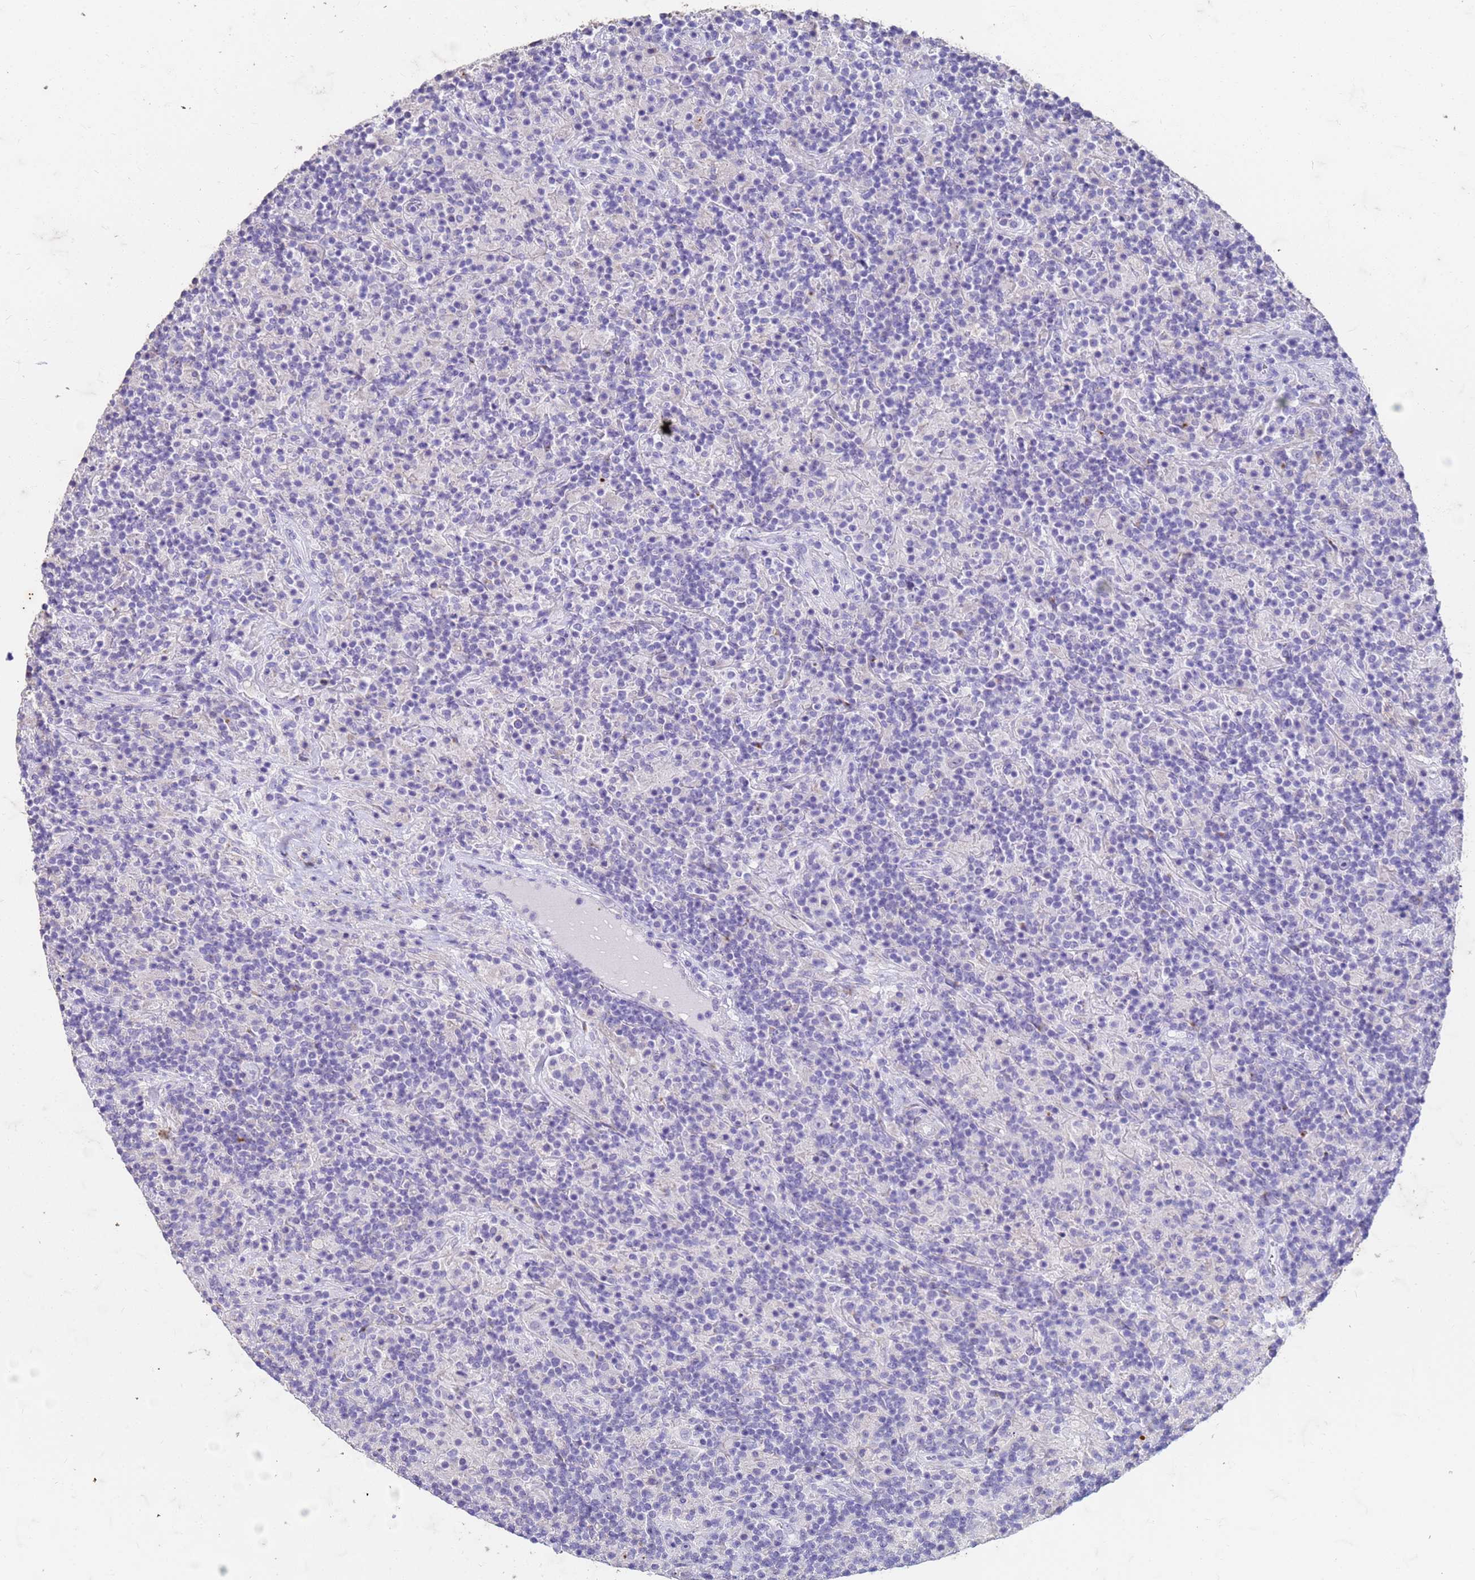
{"staining": {"intensity": "negative", "quantity": "none", "location": "none"}, "tissue": "lymphoma", "cell_type": "Tumor cells", "image_type": "cancer", "snomed": [{"axis": "morphology", "description": "Hodgkin's disease, NOS"}, {"axis": "topography", "description": "Lymph node"}], "caption": "Hodgkin's disease stained for a protein using immunohistochemistry demonstrates no positivity tumor cells.", "gene": "SLC25A15", "patient": {"sex": "male", "age": 70}}